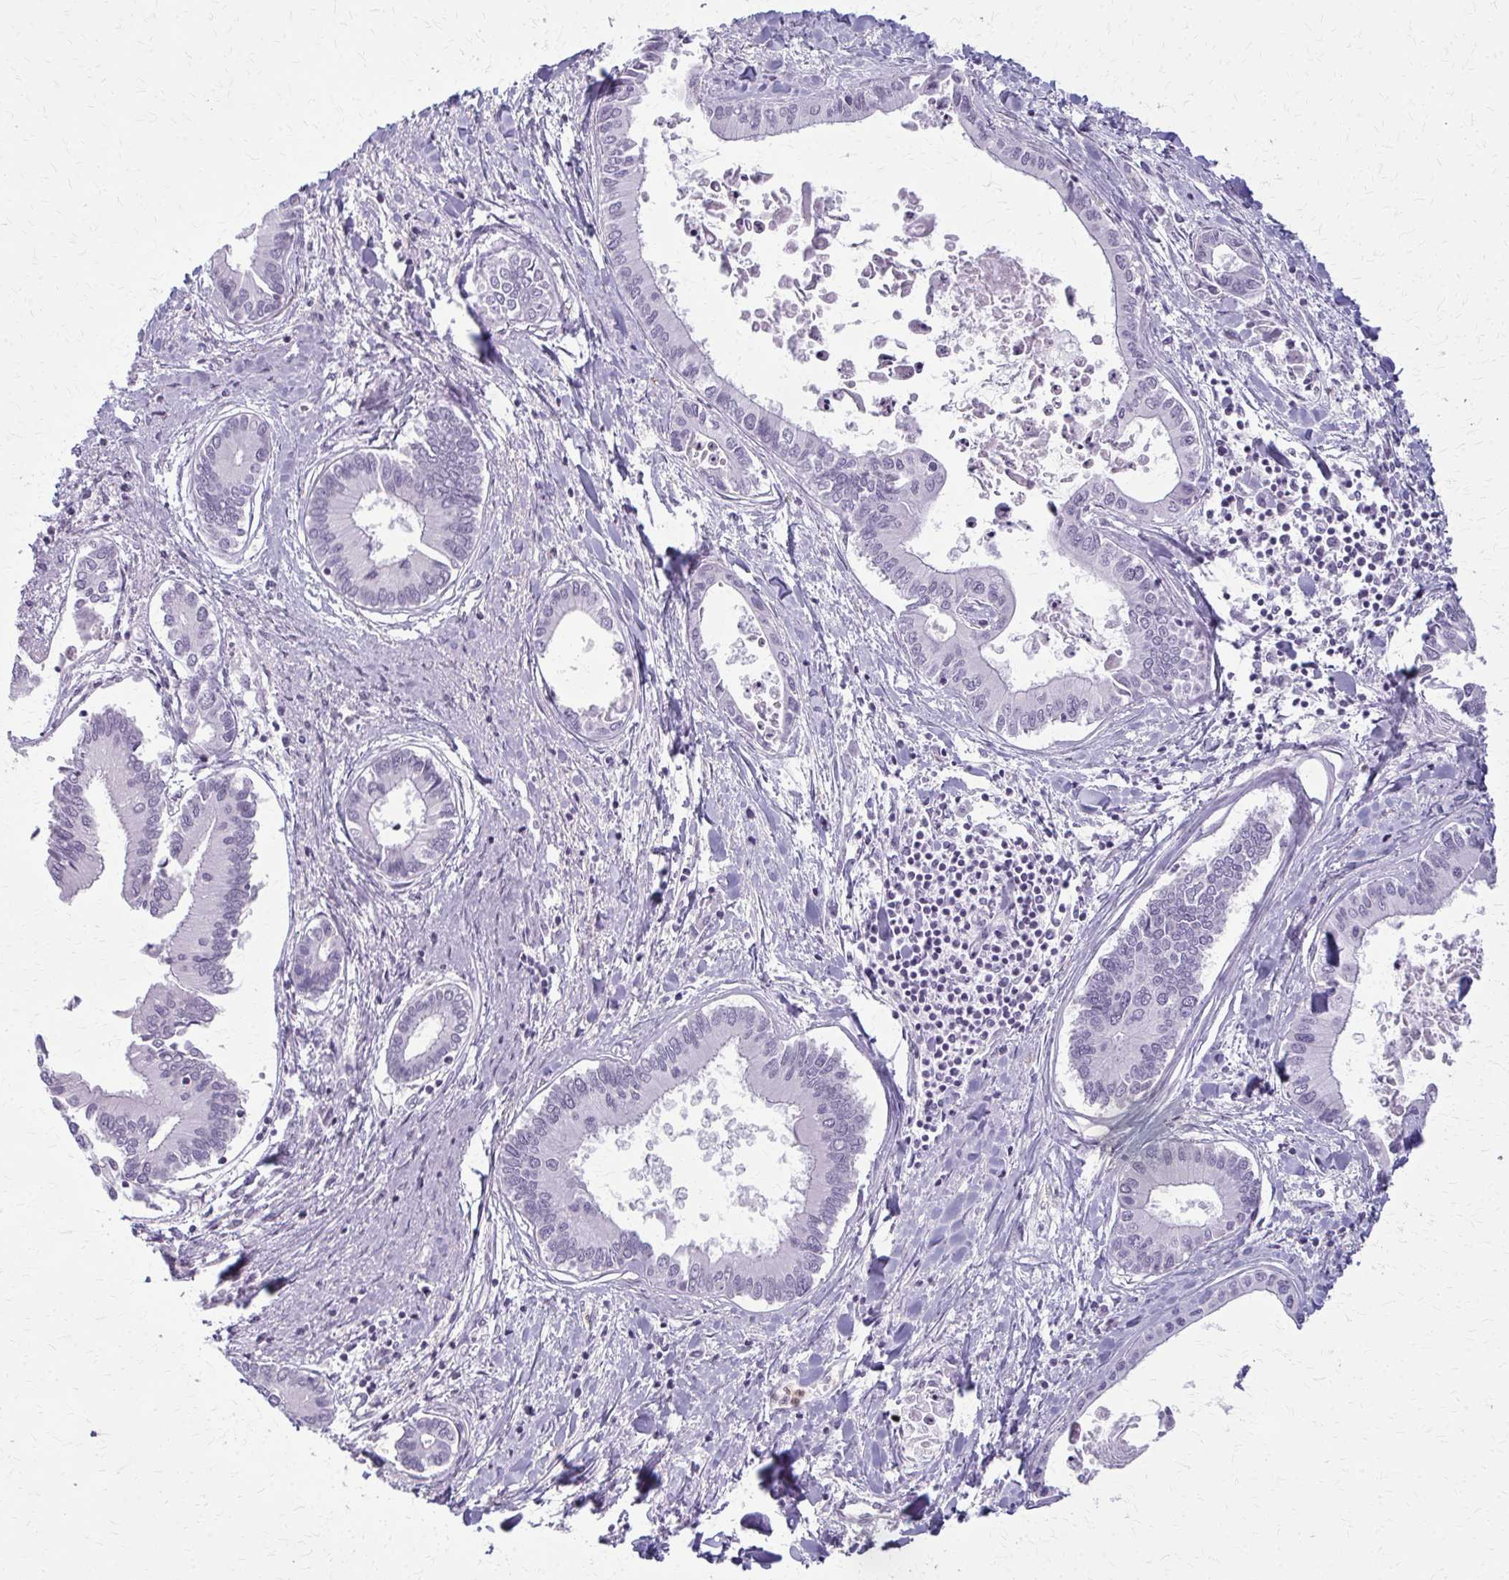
{"staining": {"intensity": "negative", "quantity": "none", "location": "none"}, "tissue": "liver cancer", "cell_type": "Tumor cells", "image_type": "cancer", "snomed": [{"axis": "morphology", "description": "Cholangiocarcinoma"}, {"axis": "topography", "description": "Liver"}], "caption": "Immunohistochemistry image of neoplastic tissue: liver cancer stained with DAB (3,3'-diaminobenzidine) shows no significant protein positivity in tumor cells.", "gene": "CA3", "patient": {"sex": "male", "age": 66}}